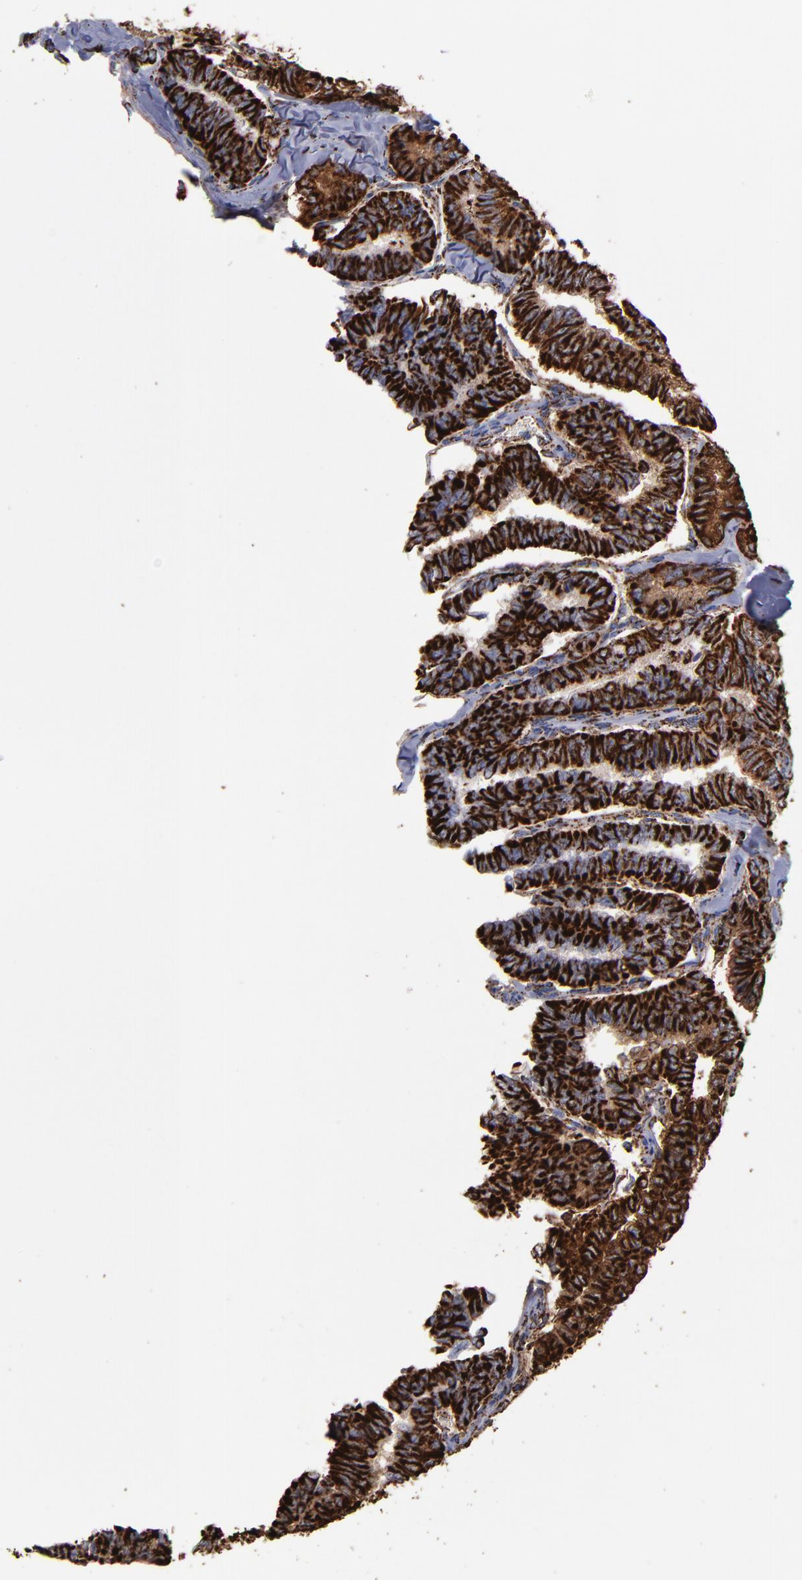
{"staining": {"intensity": "strong", "quantity": ">75%", "location": "cytoplasmic/membranous"}, "tissue": "thyroid cancer", "cell_type": "Tumor cells", "image_type": "cancer", "snomed": [{"axis": "morphology", "description": "Papillary adenocarcinoma, NOS"}, {"axis": "topography", "description": "Thyroid gland"}], "caption": "Human thyroid papillary adenocarcinoma stained with a brown dye shows strong cytoplasmic/membranous positive positivity in about >75% of tumor cells.", "gene": "SOD2", "patient": {"sex": "female", "age": 35}}